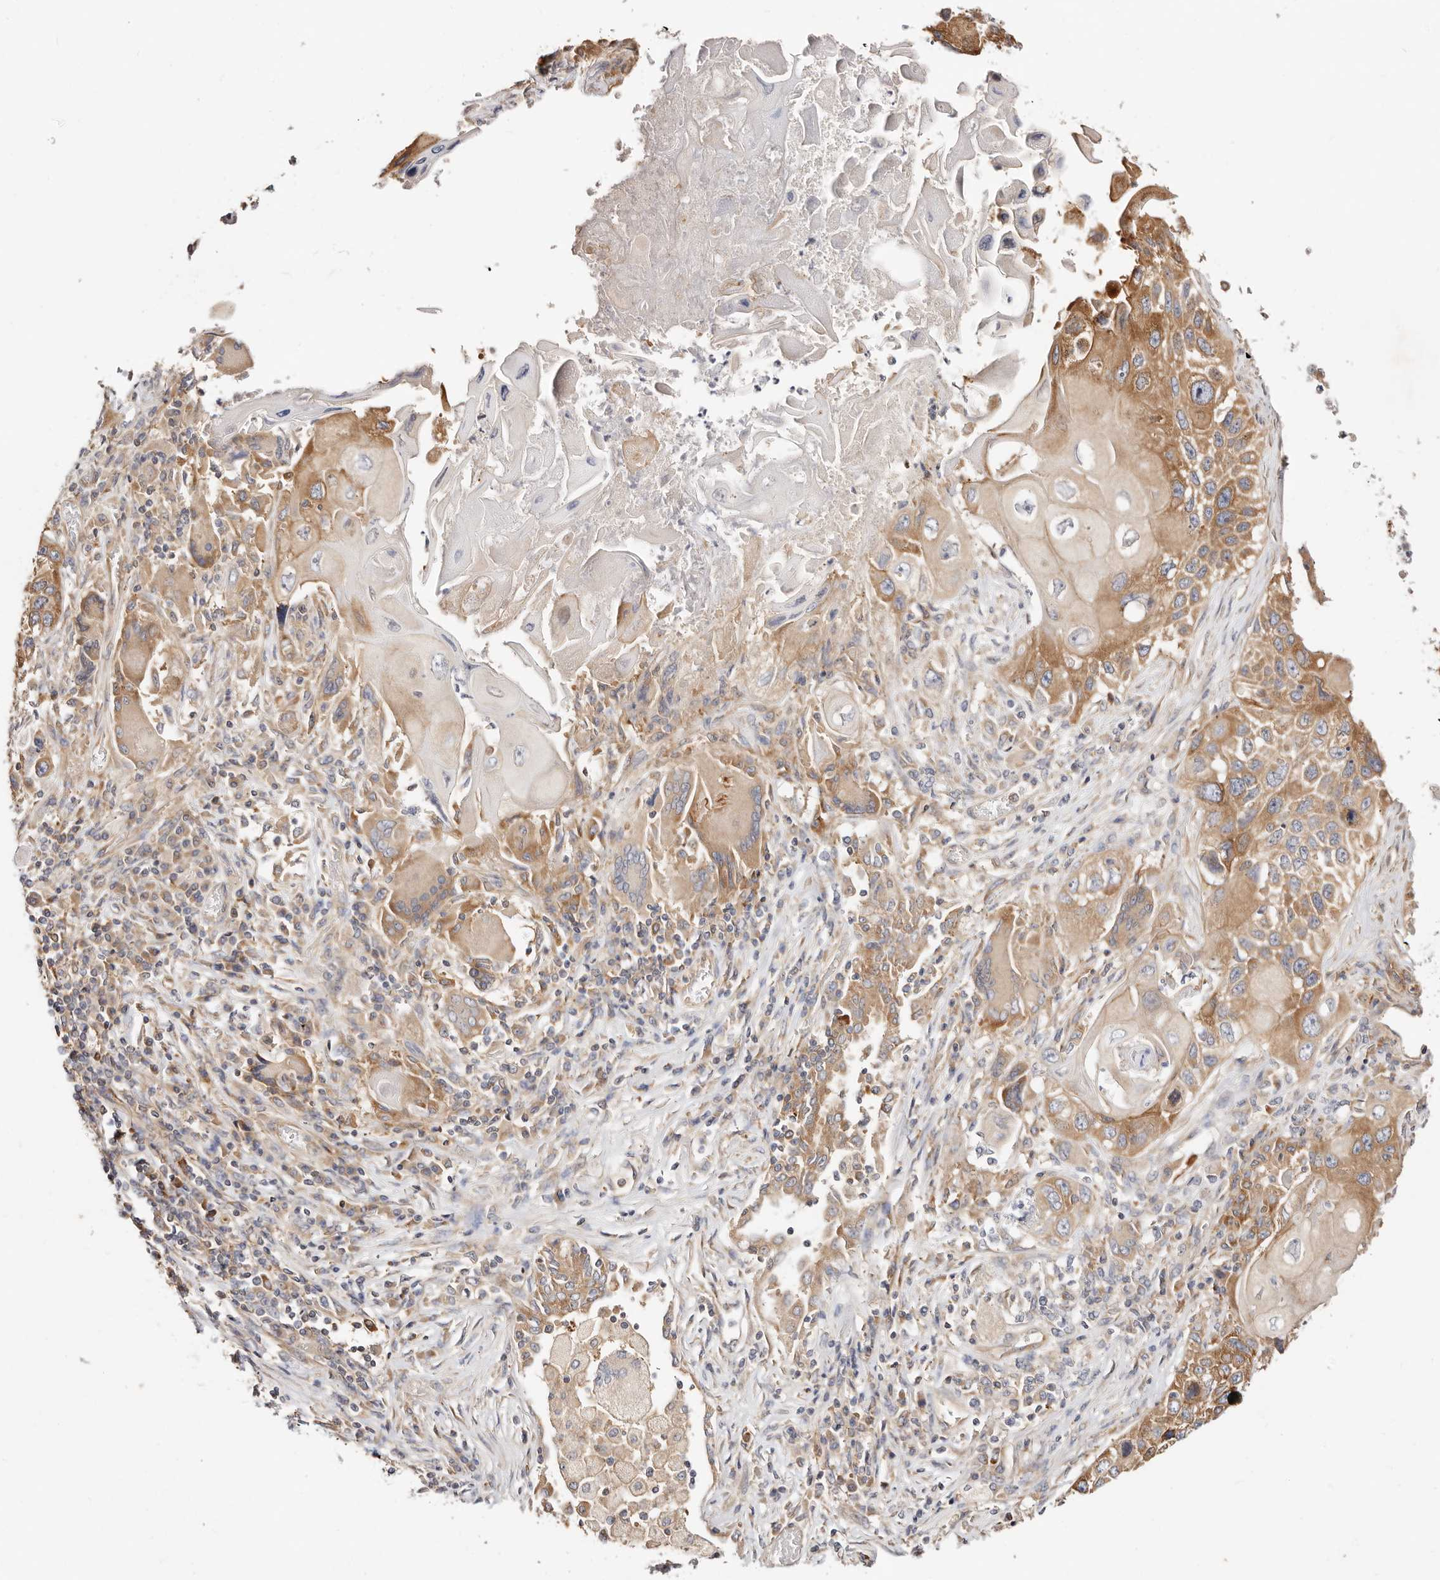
{"staining": {"intensity": "moderate", "quantity": ">75%", "location": "cytoplasmic/membranous"}, "tissue": "lung cancer", "cell_type": "Tumor cells", "image_type": "cancer", "snomed": [{"axis": "morphology", "description": "Squamous cell carcinoma, NOS"}, {"axis": "topography", "description": "Lung"}], "caption": "This micrograph shows IHC staining of human lung squamous cell carcinoma, with medium moderate cytoplasmic/membranous staining in about >75% of tumor cells.", "gene": "GNA13", "patient": {"sex": "male", "age": 61}}